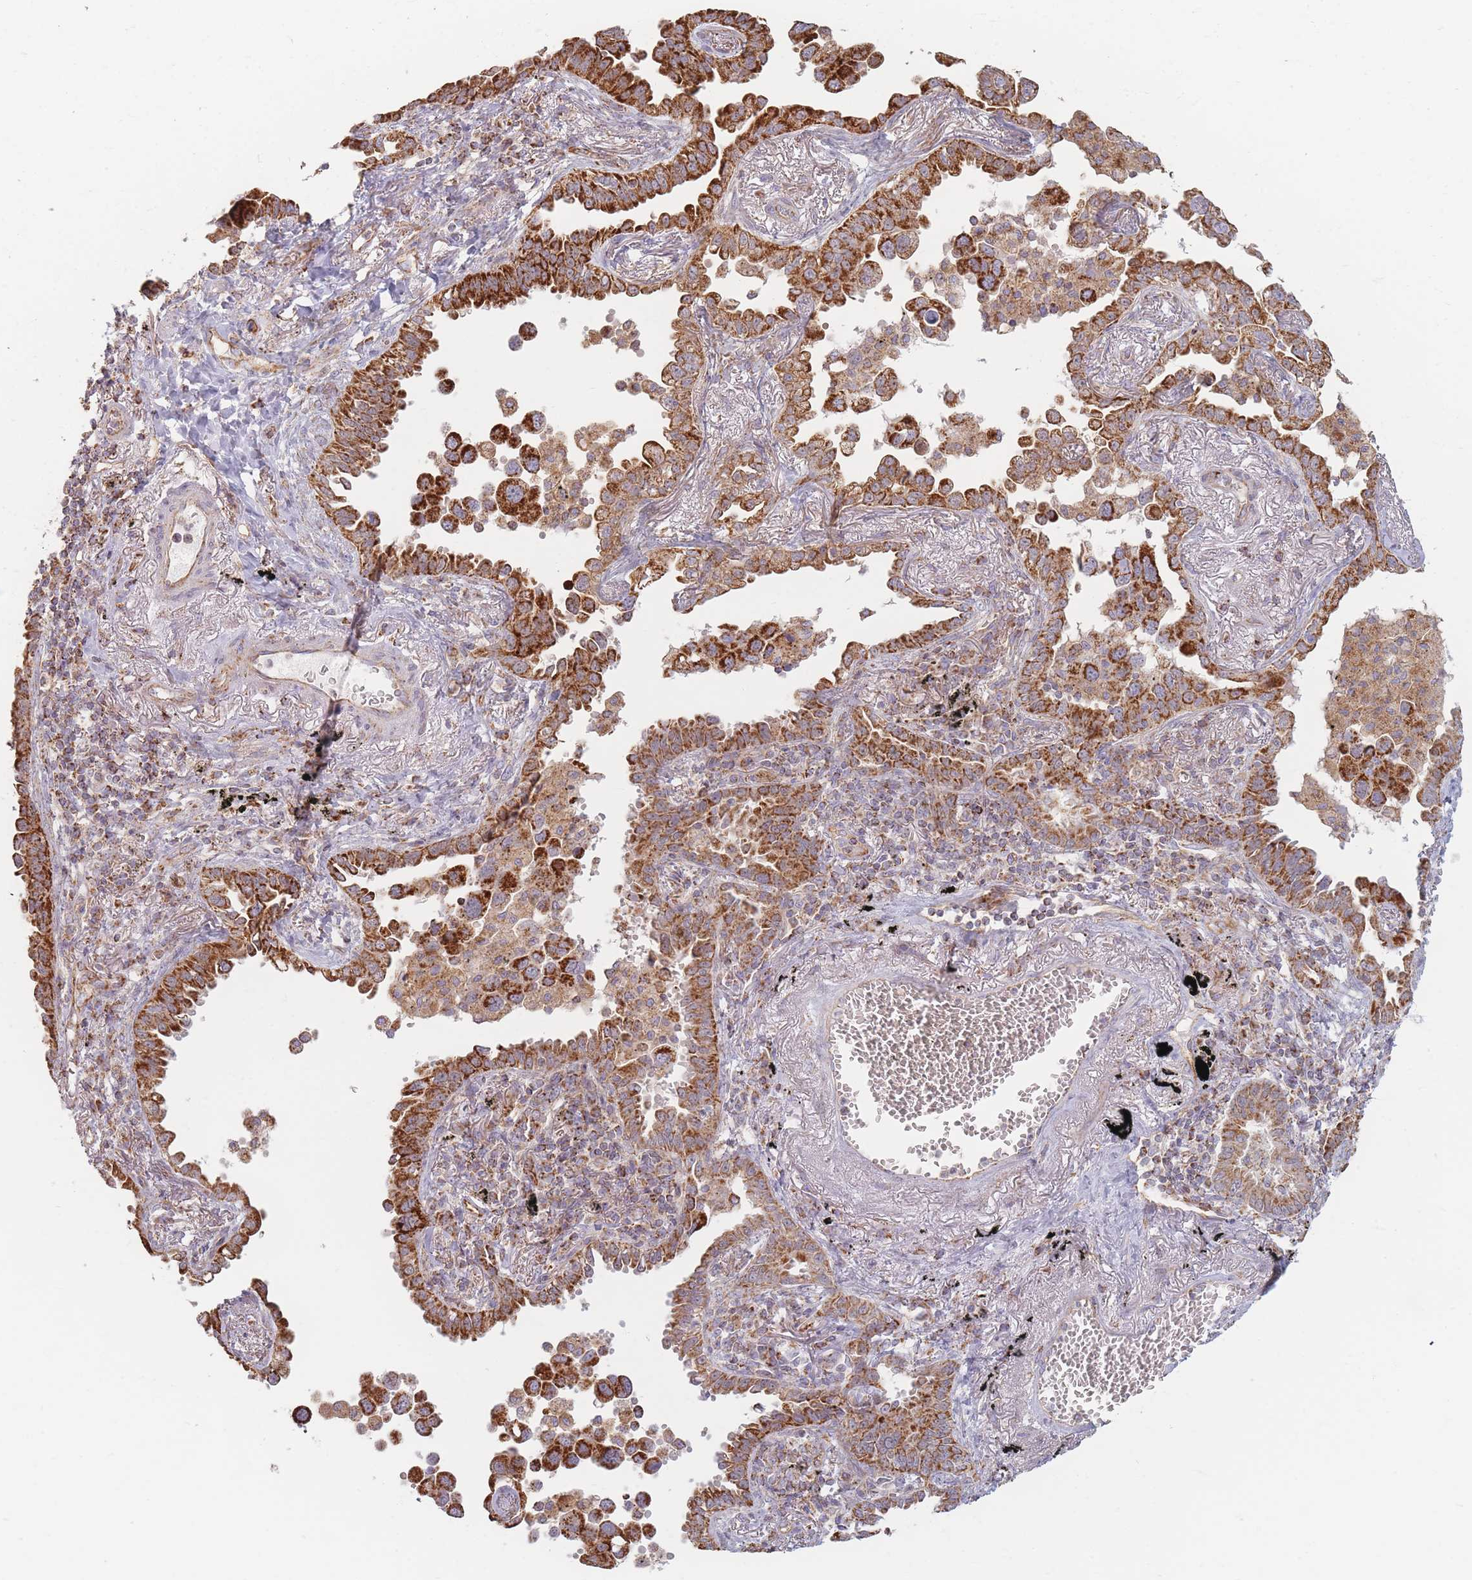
{"staining": {"intensity": "strong", "quantity": ">75%", "location": "cytoplasmic/membranous"}, "tissue": "lung cancer", "cell_type": "Tumor cells", "image_type": "cancer", "snomed": [{"axis": "morphology", "description": "Adenocarcinoma, NOS"}, {"axis": "topography", "description": "Lung"}], "caption": "A histopathology image showing strong cytoplasmic/membranous positivity in approximately >75% of tumor cells in lung cancer, as visualized by brown immunohistochemical staining.", "gene": "ESRP2", "patient": {"sex": "male", "age": 67}}